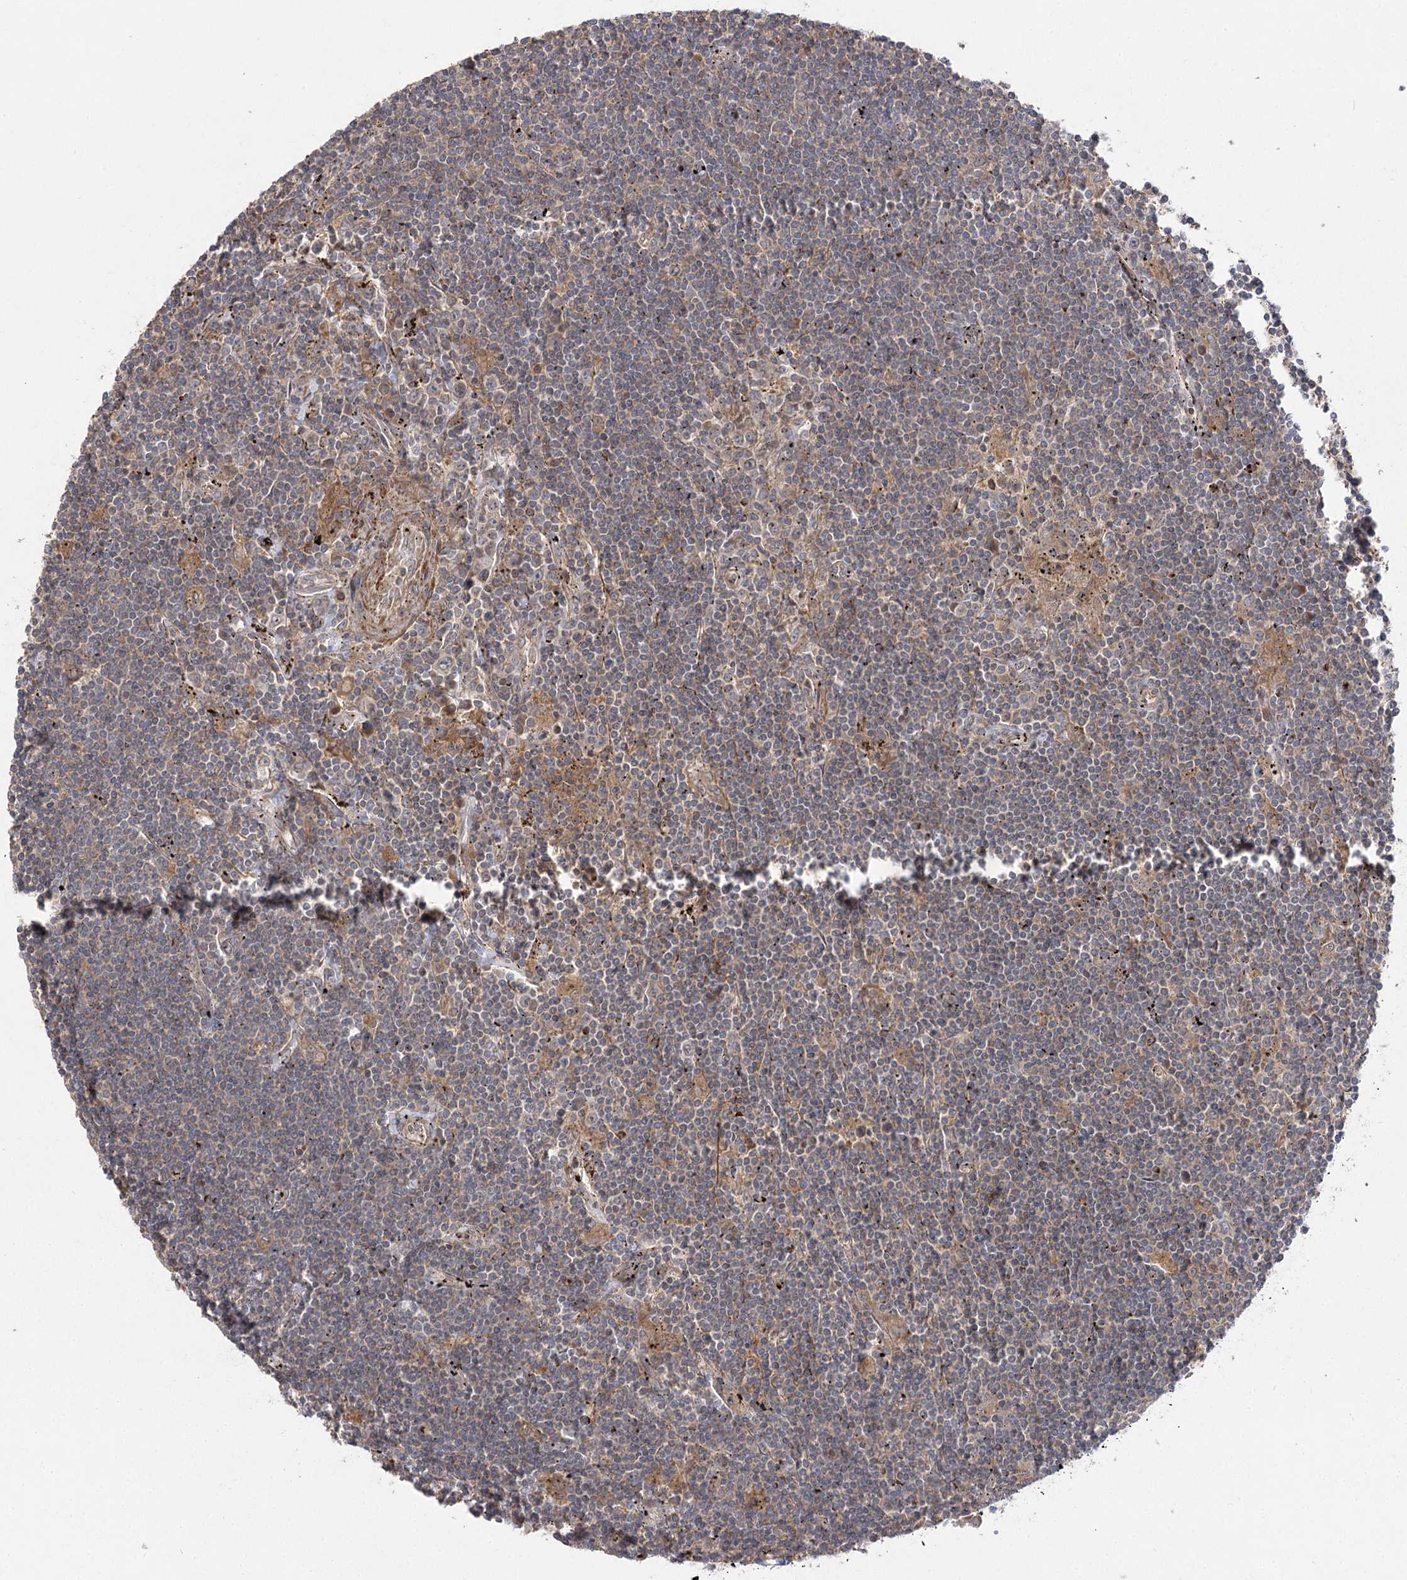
{"staining": {"intensity": "moderate", "quantity": "25%-75%", "location": "cytoplasmic/membranous"}, "tissue": "lymphoma", "cell_type": "Tumor cells", "image_type": "cancer", "snomed": [{"axis": "morphology", "description": "Malignant lymphoma, non-Hodgkin's type, Low grade"}, {"axis": "topography", "description": "Spleen"}], "caption": "Protein staining shows moderate cytoplasmic/membranous positivity in approximately 25%-75% of tumor cells in malignant lymphoma, non-Hodgkin's type (low-grade). Ihc stains the protein in brown and the nuclei are stained blue.", "gene": "KIAA0825", "patient": {"sex": "male", "age": 76}}